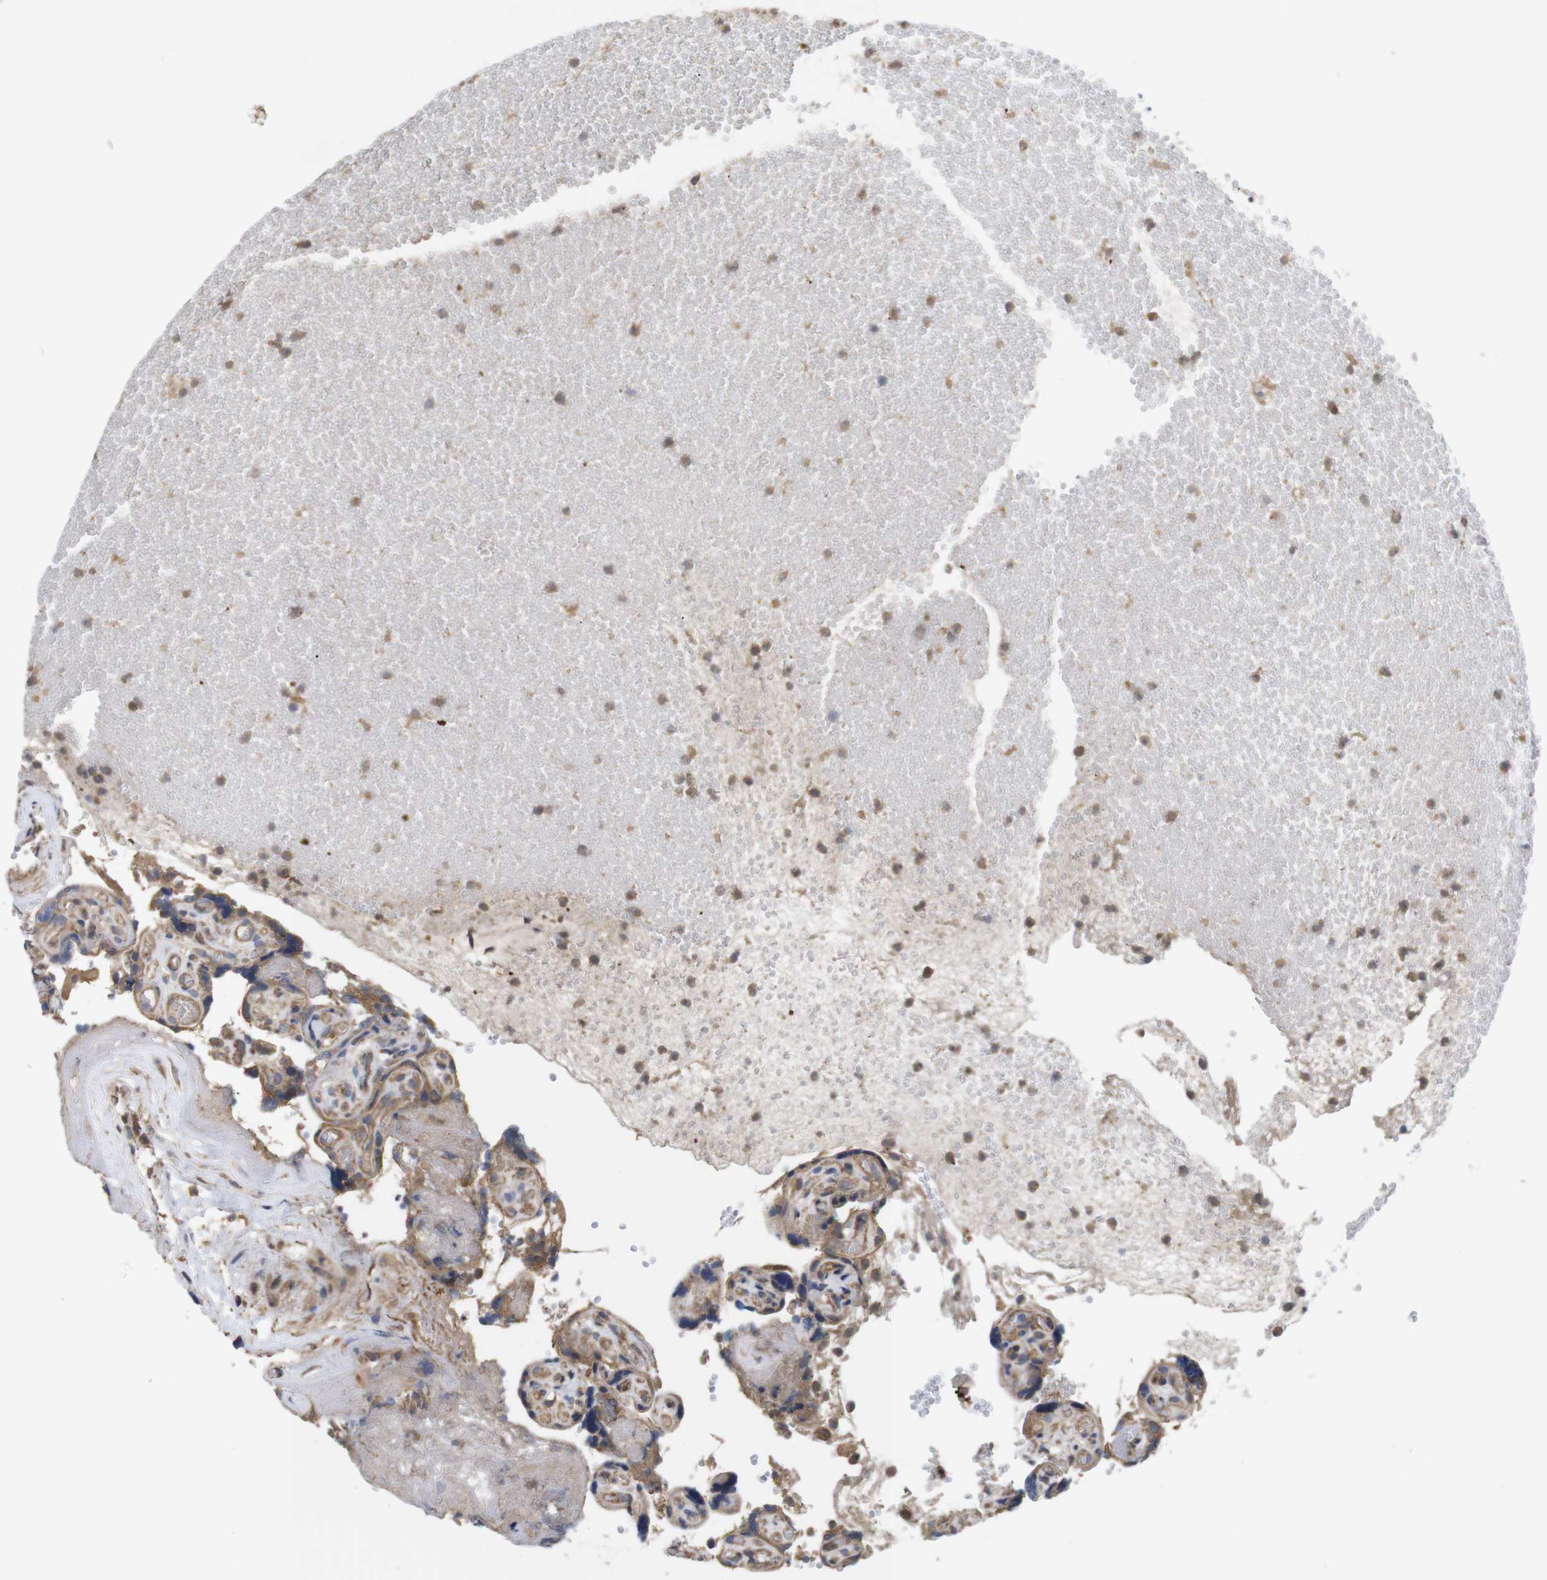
{"staining": {"intensity": "moderate", "quantity": ">75%", "location": "cytoplasmic/membranous"}, "tissue": "placenta", "cell_type": "Trophoblastic cells", "image_type": "normal", "snomed": [{"axis": "morphology", "description": "Normal tissue, NOS"}, {"axis": "topography", "description": "Placenta"}], "caption": "Immunohistochemical staining of normal human placenta reveals medium levels of moderate cytoplasmic/membranous expression in about >75% of trophoblastic cells.", "gene": "TIAM1", "patient": {"sex": "female", "age": 30}}